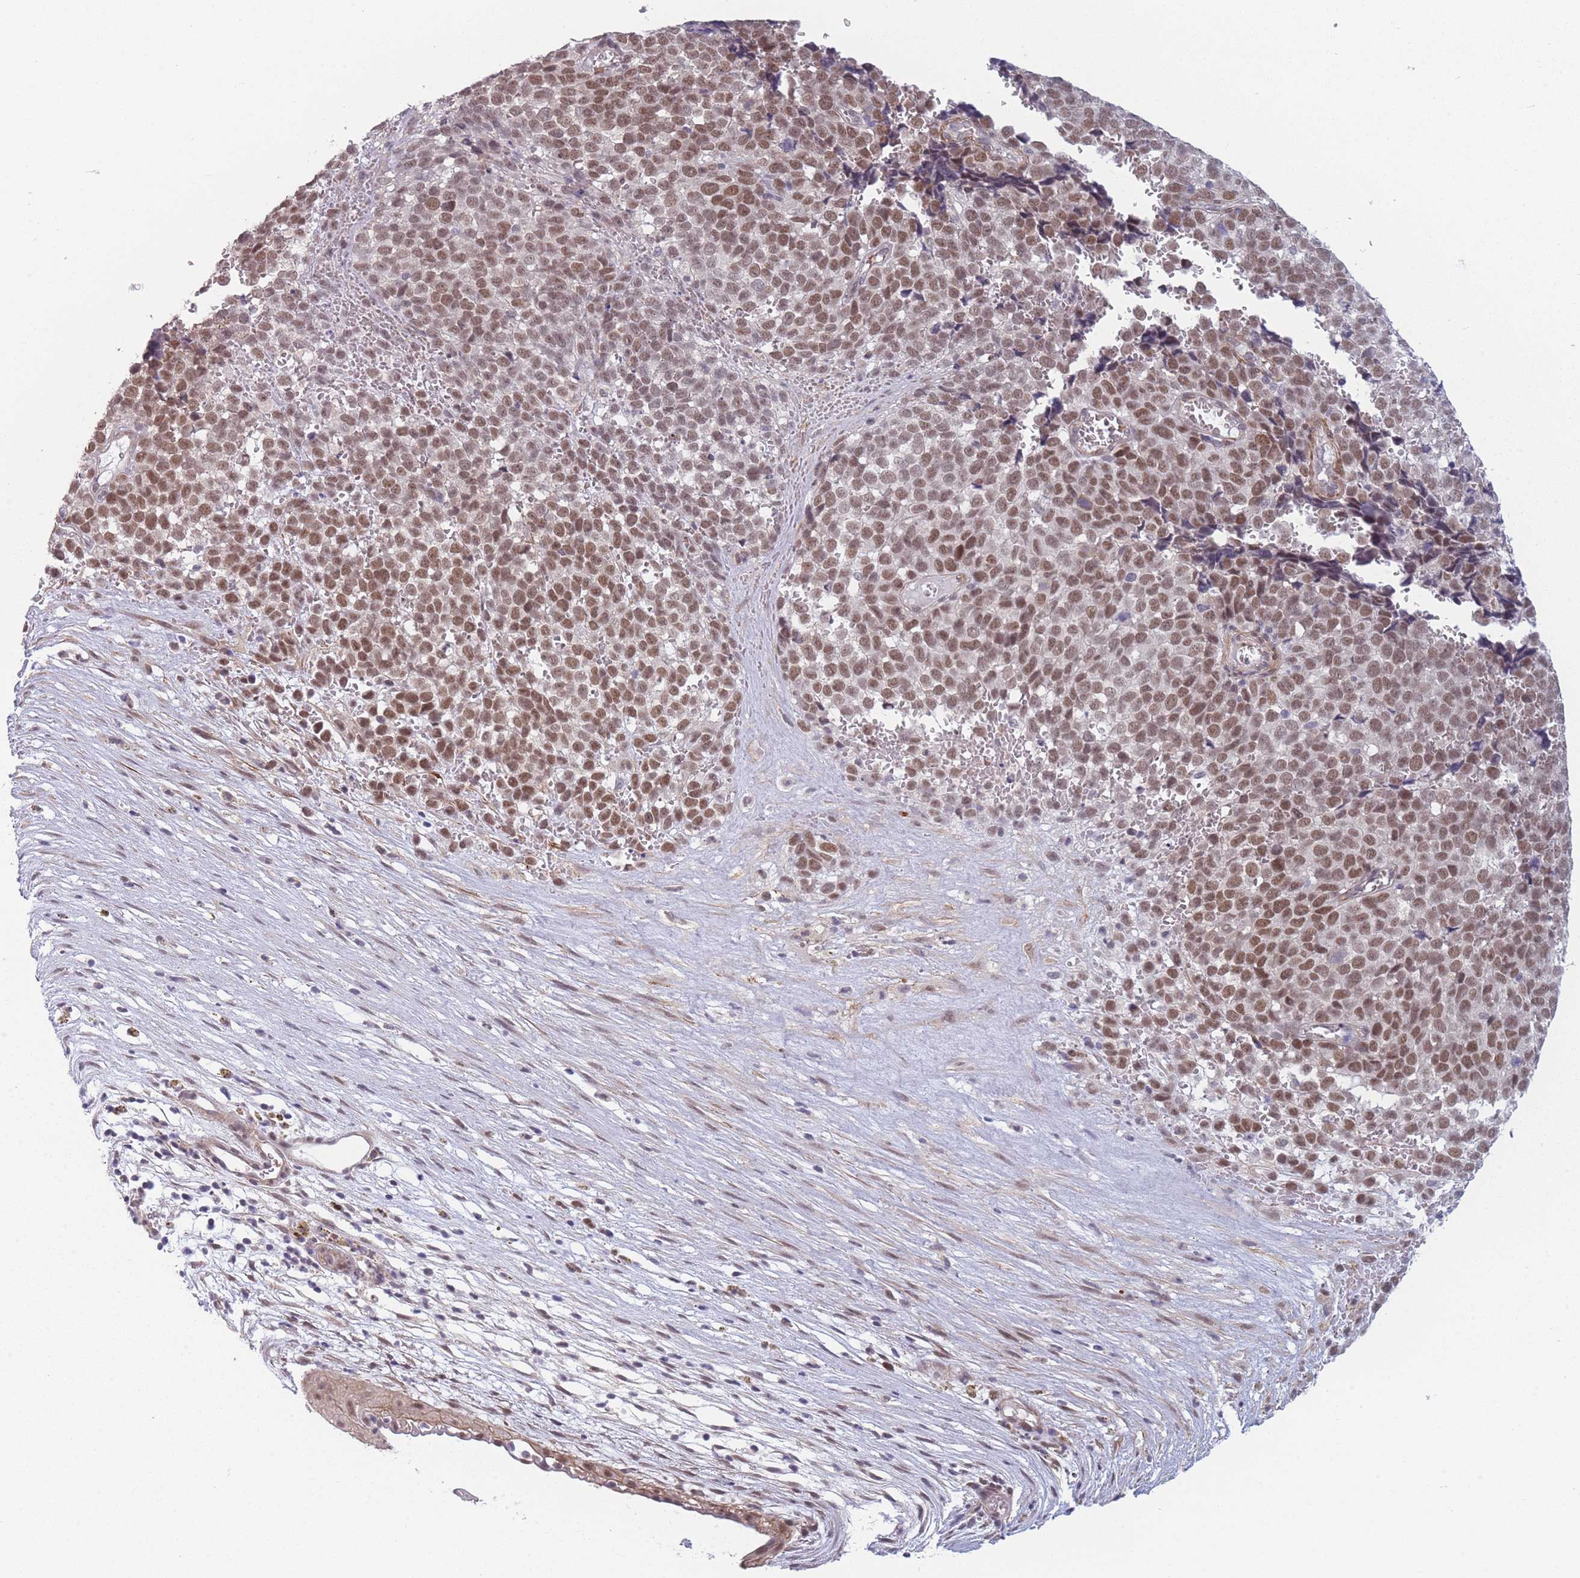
{"staining": {"intensity": "moderate", "quantity": ">75%", "location": "nuclear"}, "tissue": "melanoma", "cell_type": "Tumor cells", "image_type": "cancer", "snomed": [{"axis": "morphology", "description": "Malignant melanoma, NOS"}, {"axis": "topography", "description": "Nose, NOS"}], "caption": "Brown immunohistochemical staining in human melanoma demonstrates moderate nuclear staining in approximately >75% of tumor cells.", "gene": "SIN3B", "patient": {"sex": "female", "age": 48}}